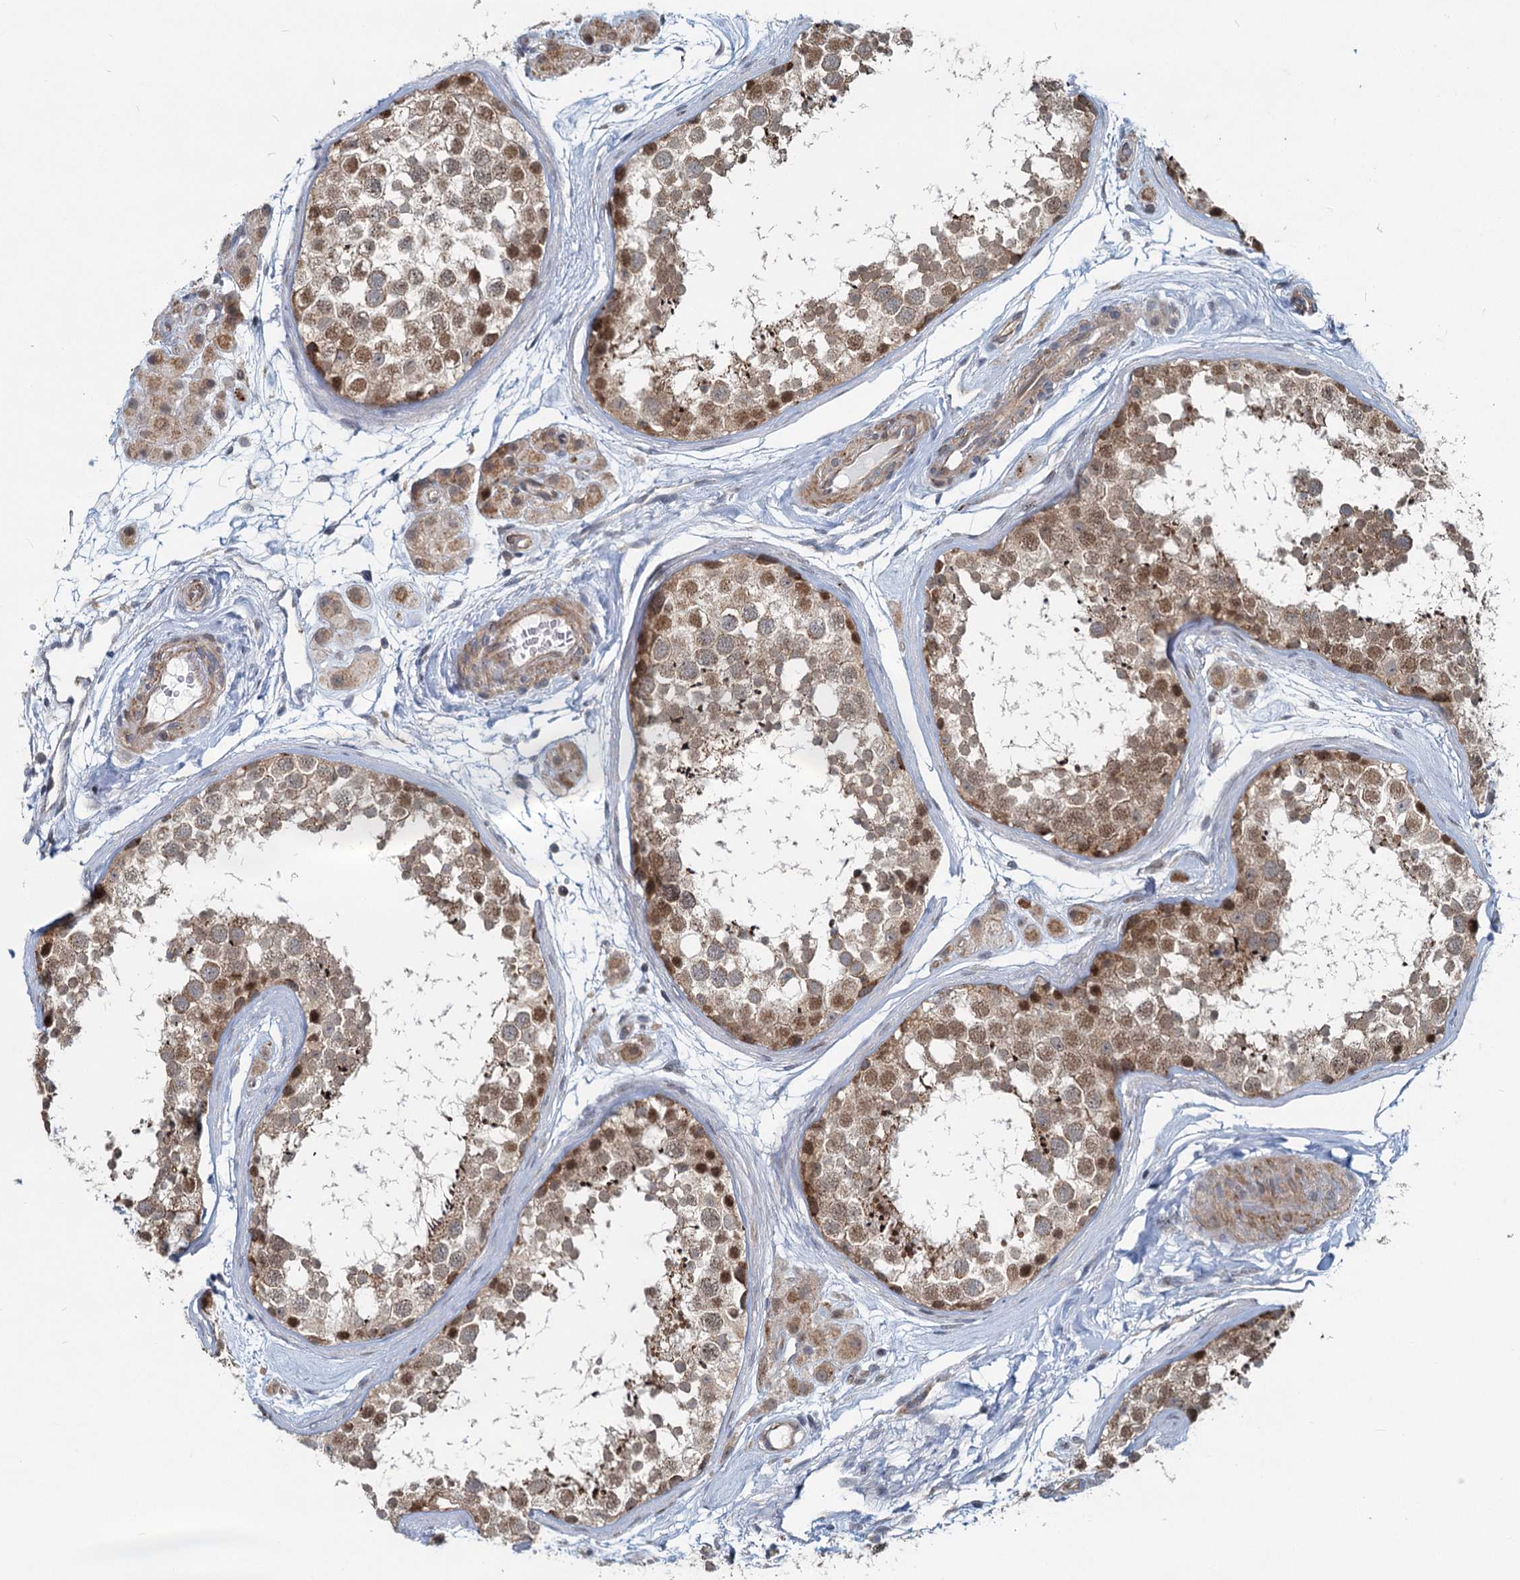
{"staining": {"intensity": "moderate", "quantity": ">75%", "location": "cytoplasmic/membranous,nuclear"}, "tissue": "testis", "cell_type": "Cells in seminiferous ducts", "image_type": "normal", "snomed": [{"axis": "morphology", "description": "Normal tissue, NOS"}, {"axis": "topography", "description": "Testis"}], "caption": "Immunohistochemistry (DAB (3,3'-diaminobenzidine)) staining of normal human testis shows moderate cytoplasmic/membranous,nuclear protein expression in about >75% of cells in seminiferous ducts.", "gene": "ADCY2", "patient": {"sex": "male", "age": 56}}